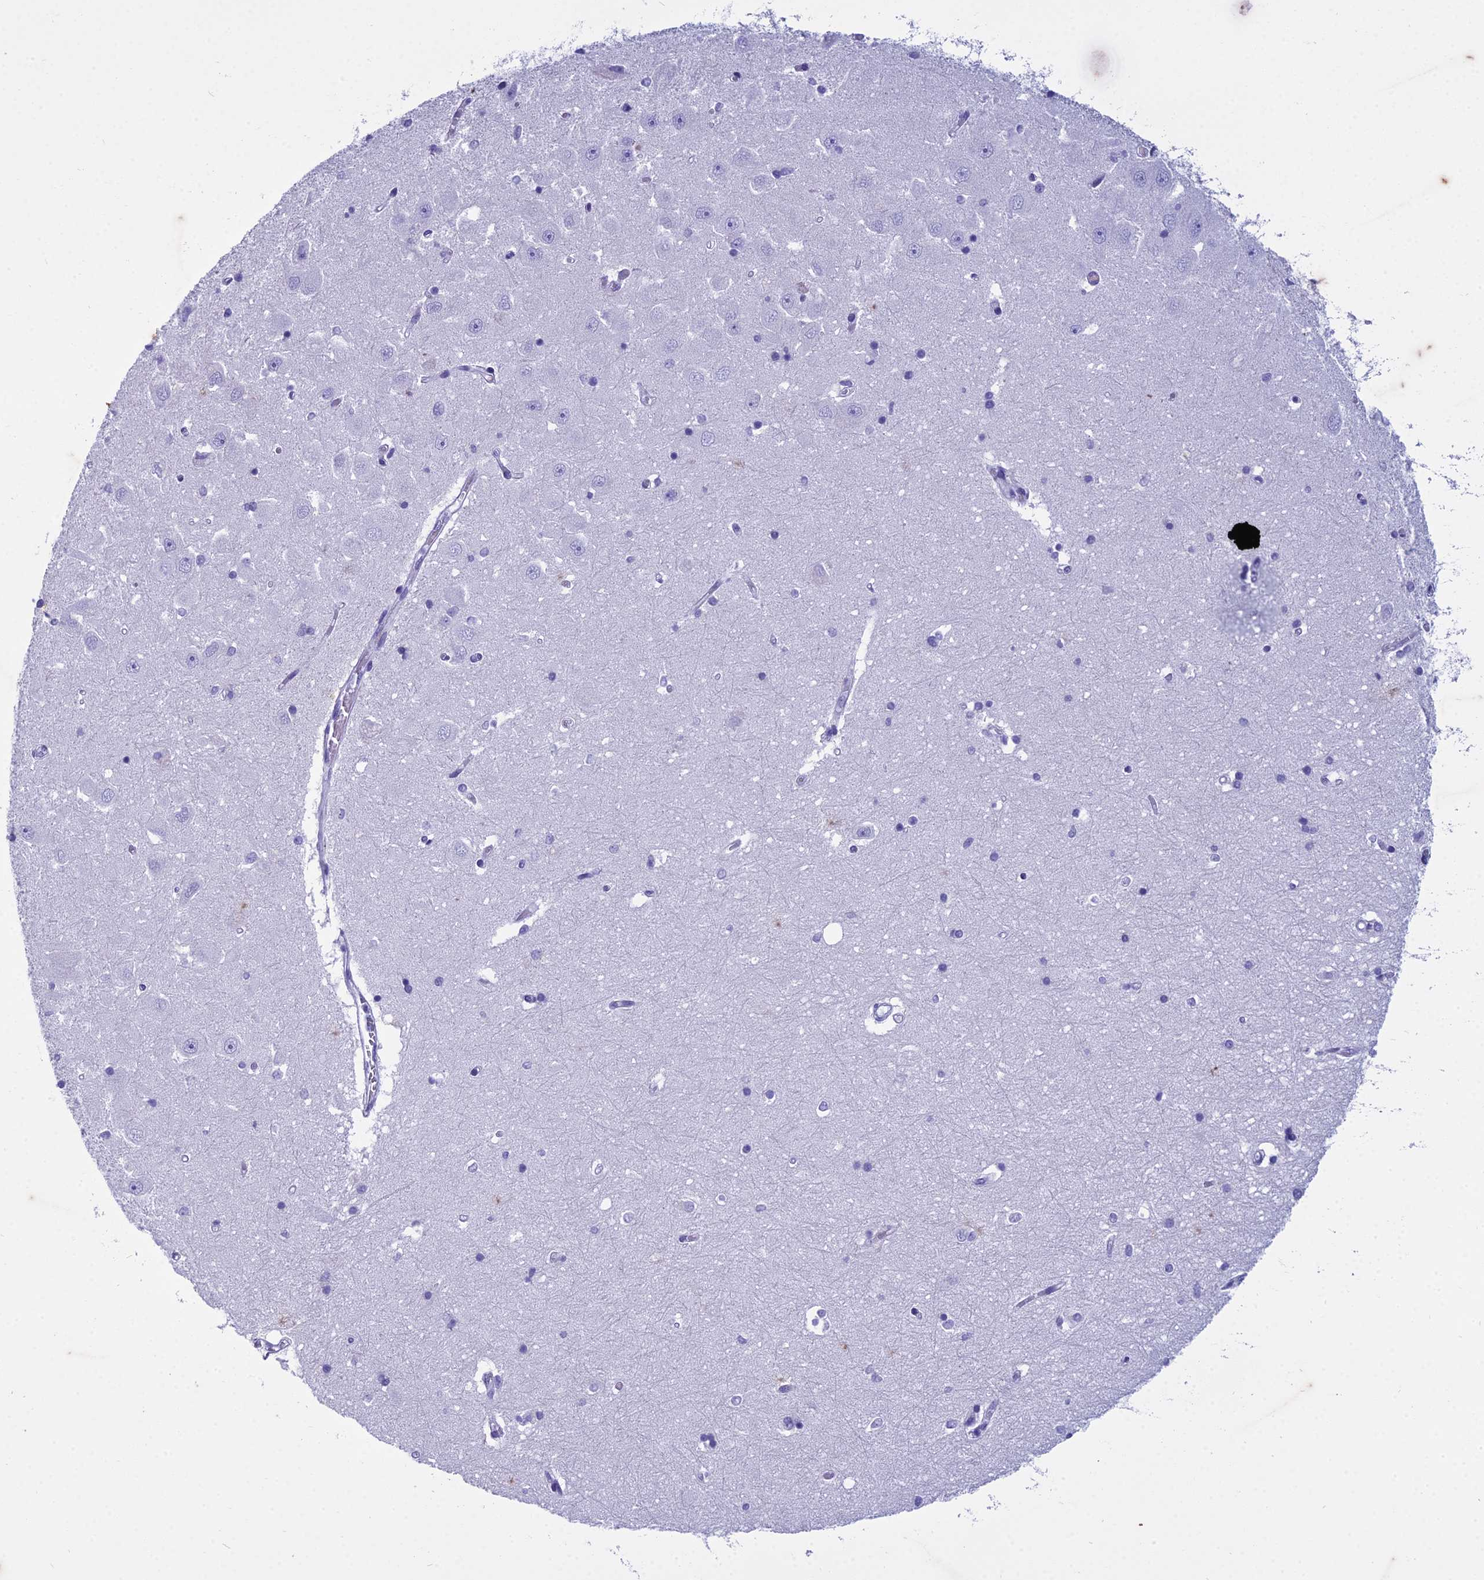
{"staining": {"intensity": "negative", "quantity": "none", "location": "none"}, "tissue": "hippocampus", "cell_type": "Glial cells", "image_type": "normal", "snomed": [{"axis": "morphology", "description": "Normal tissue, NOS"}, {"axis": "topography", "description": "Hippocampus"}], "caption": "The photomicrograph displays no significant positivity in glial cells of hippocampus. (DAB immunohistochemistry with hematoxylin counter stain).", "gene": "HMGB4", "patient": {"sex": "male", "age": 45}}